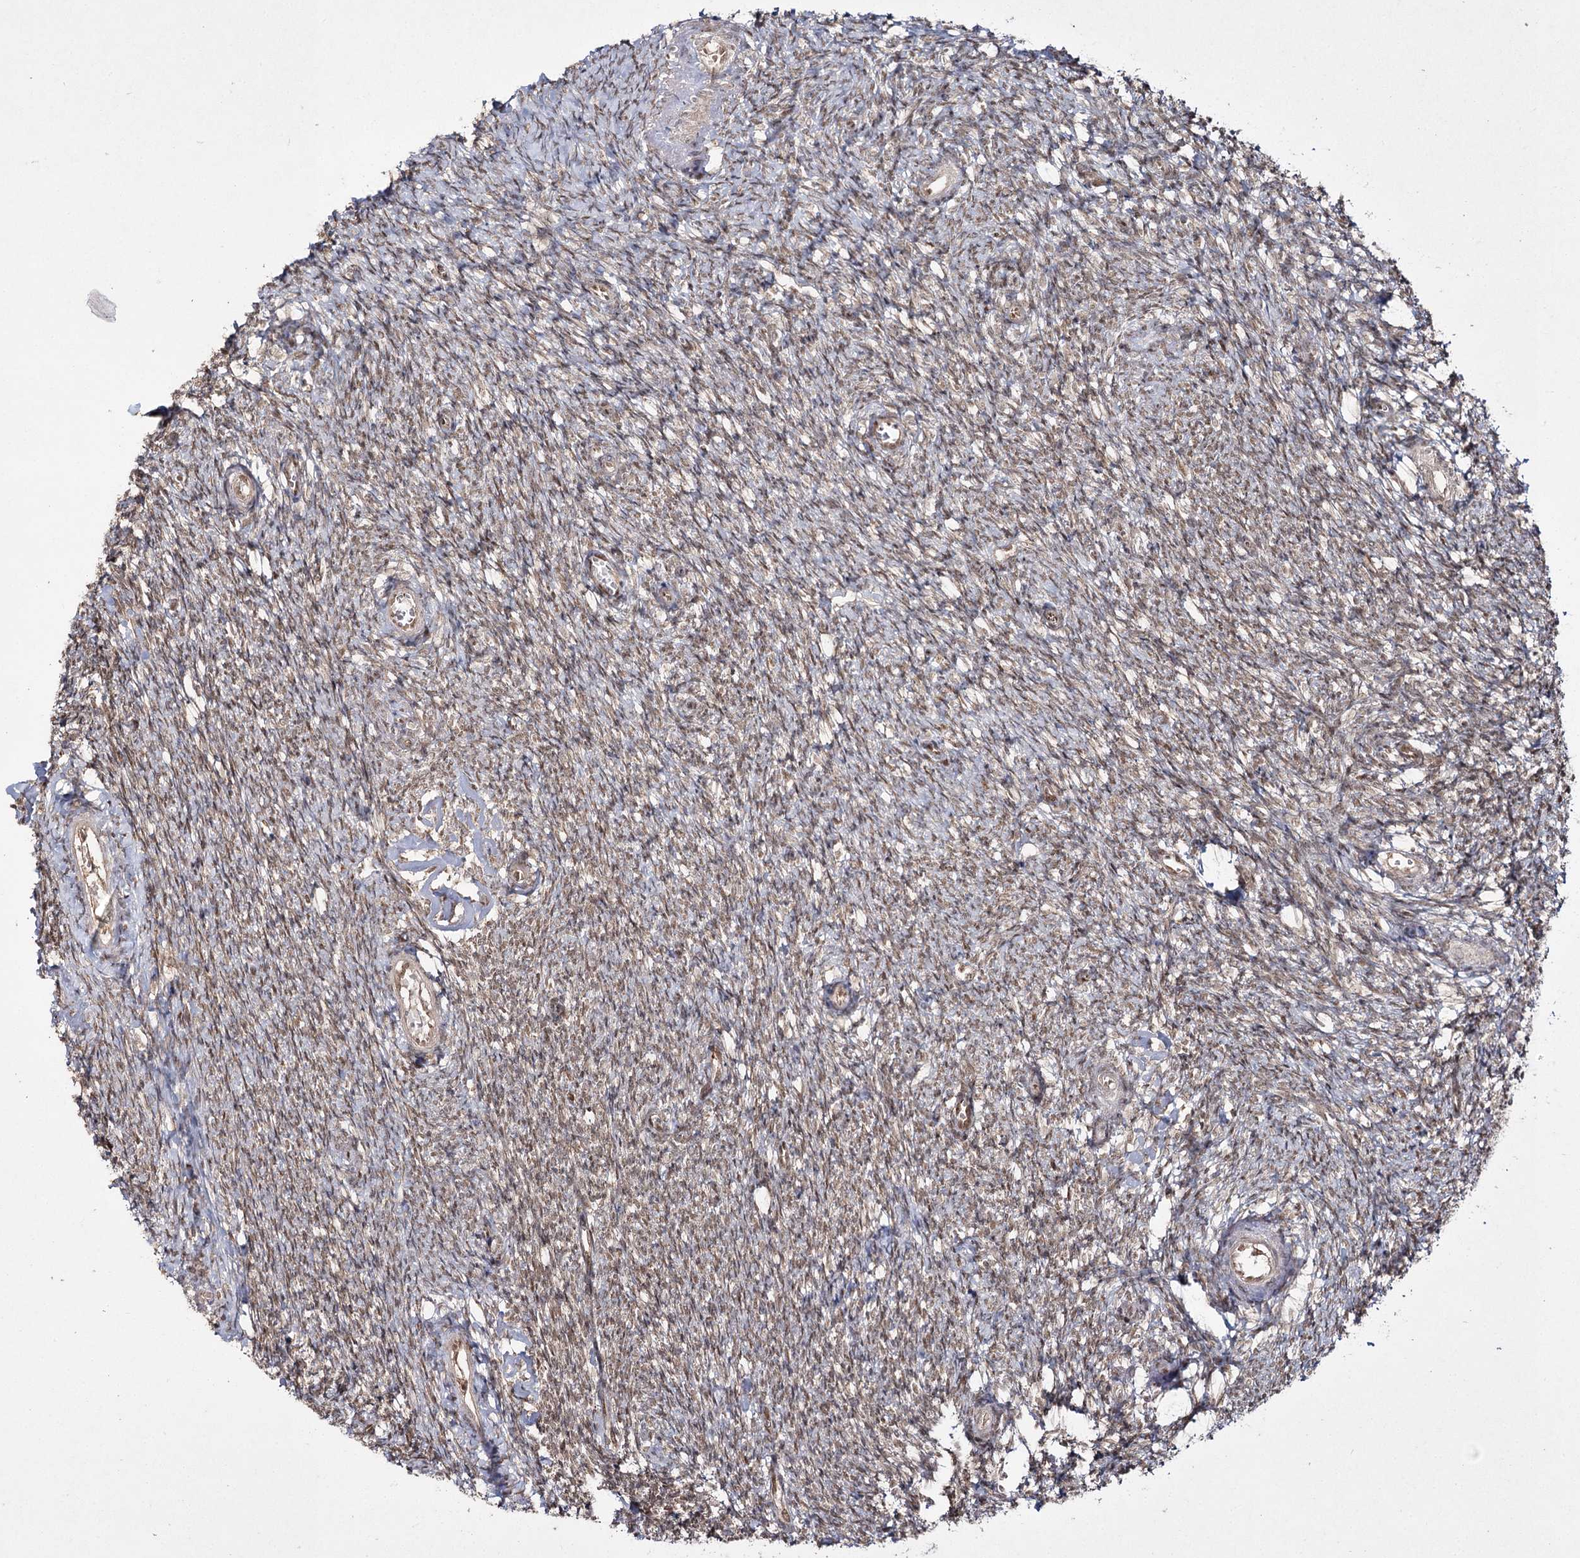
{"staining": {"intensity": "weak", "quantity": "25%-75%", "location": "nuclear"}, "tissue": "ovary", "cell_type": "Ovarian stroma cells", "image_type": "normal", "snomed": [{"axis": "morphology", "description": "Normal tissue, NOS"}, {"axis": "topography", "description": "Ovary"}], "caption": "High-magnification brightfield microscopy of normal ovary stained with DAB (brown) and counterstained with hematoxylin (blue). ovarian stroma cells exhibit weak nuclear positivity is identified in approximately25%-75% of cells.", "gene": "TRNT1", "patient": {"sex": "female", "age": 44}}